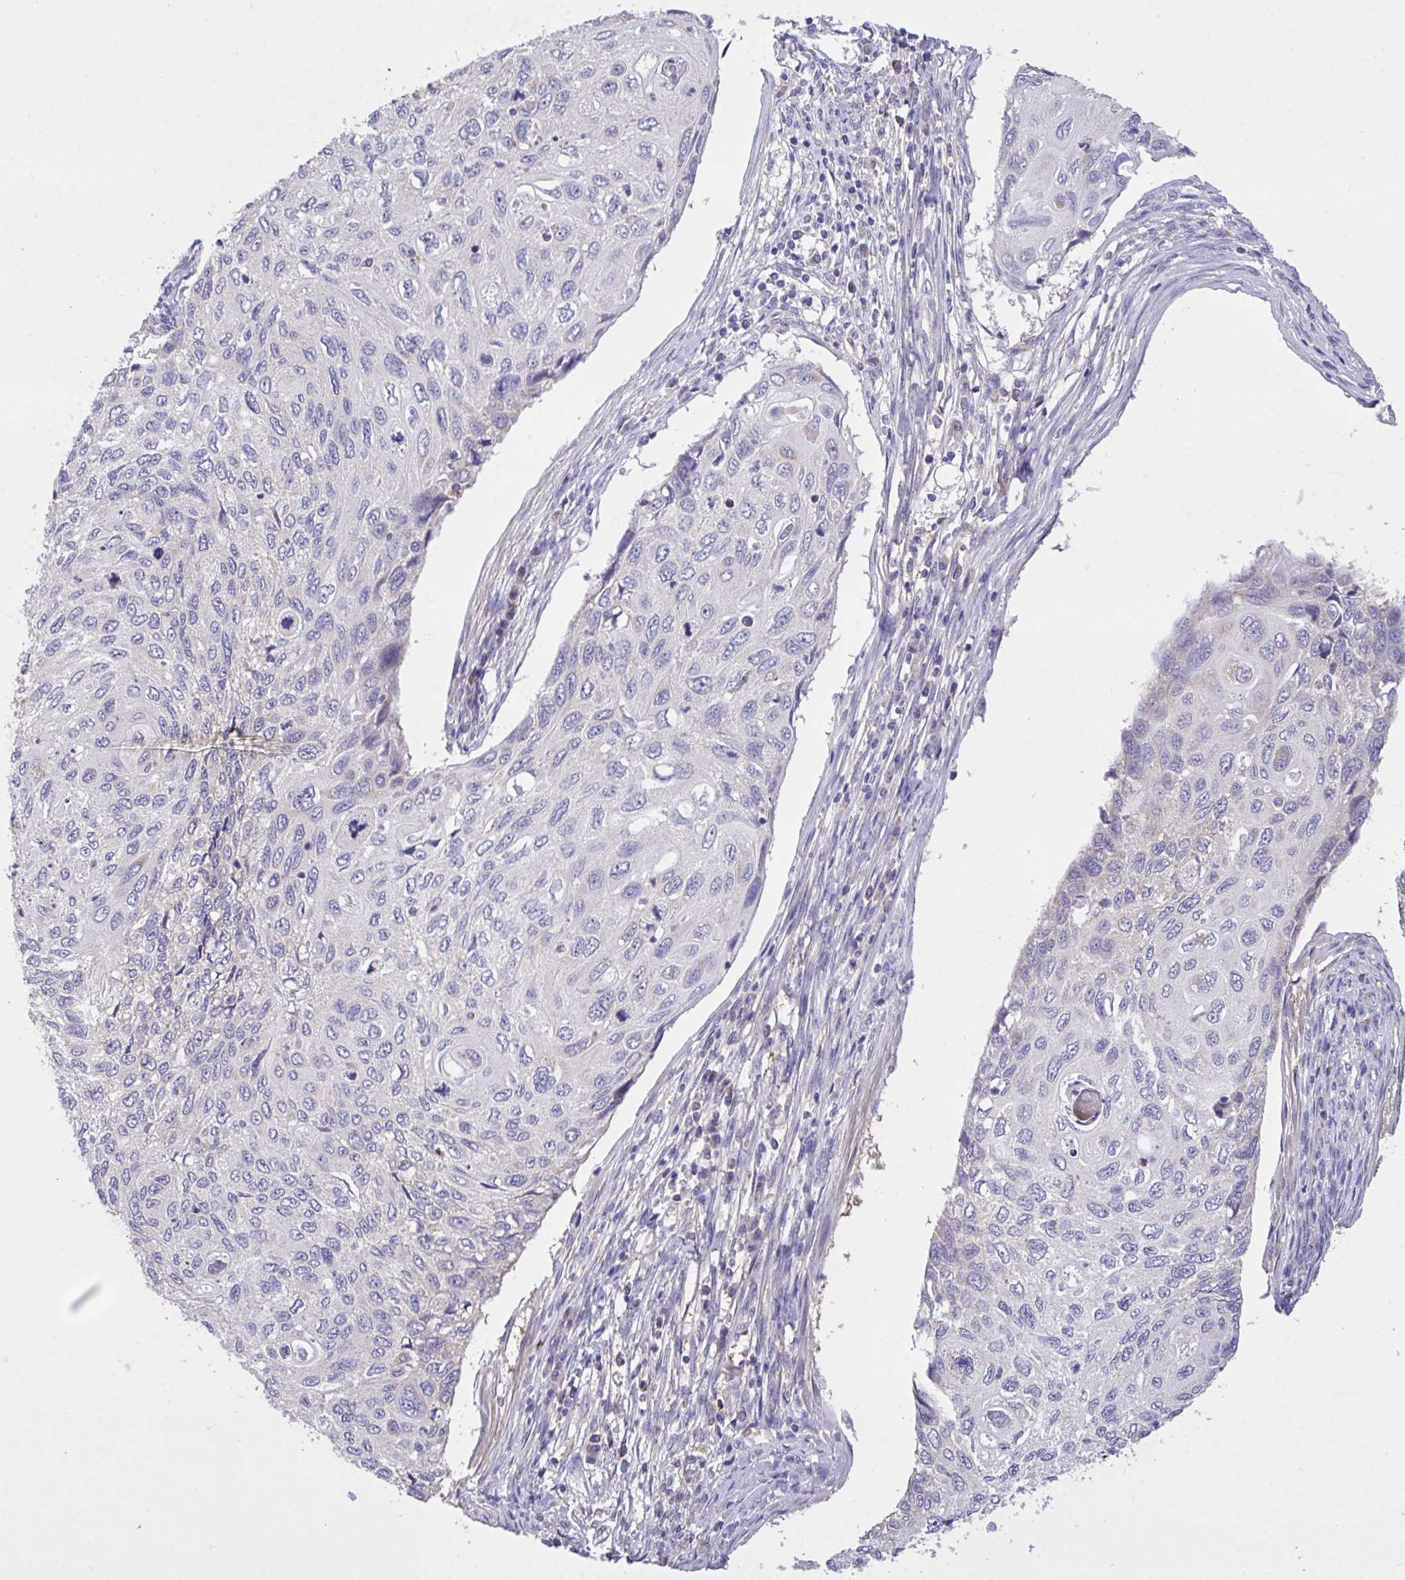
{"staining": {"intensity": "negative", "quantity": "none", "location": "none"}, "tissue": "cervical cancer", "cell_type": "Tumor cells", "image_type": "cancer", "snomed": [{"axis": "morphology", "description": "Squamous cell carcinoma, NOS"}, {"axis": "topography", "description": "Cervix"}], "caption": "An image of cervical cancer stained for a protein exhibits no brown staining in tumor cells. Nuclei are stained in blue.", "gene": "MPC2", "patient": {"sex": "female", "age": 70}}